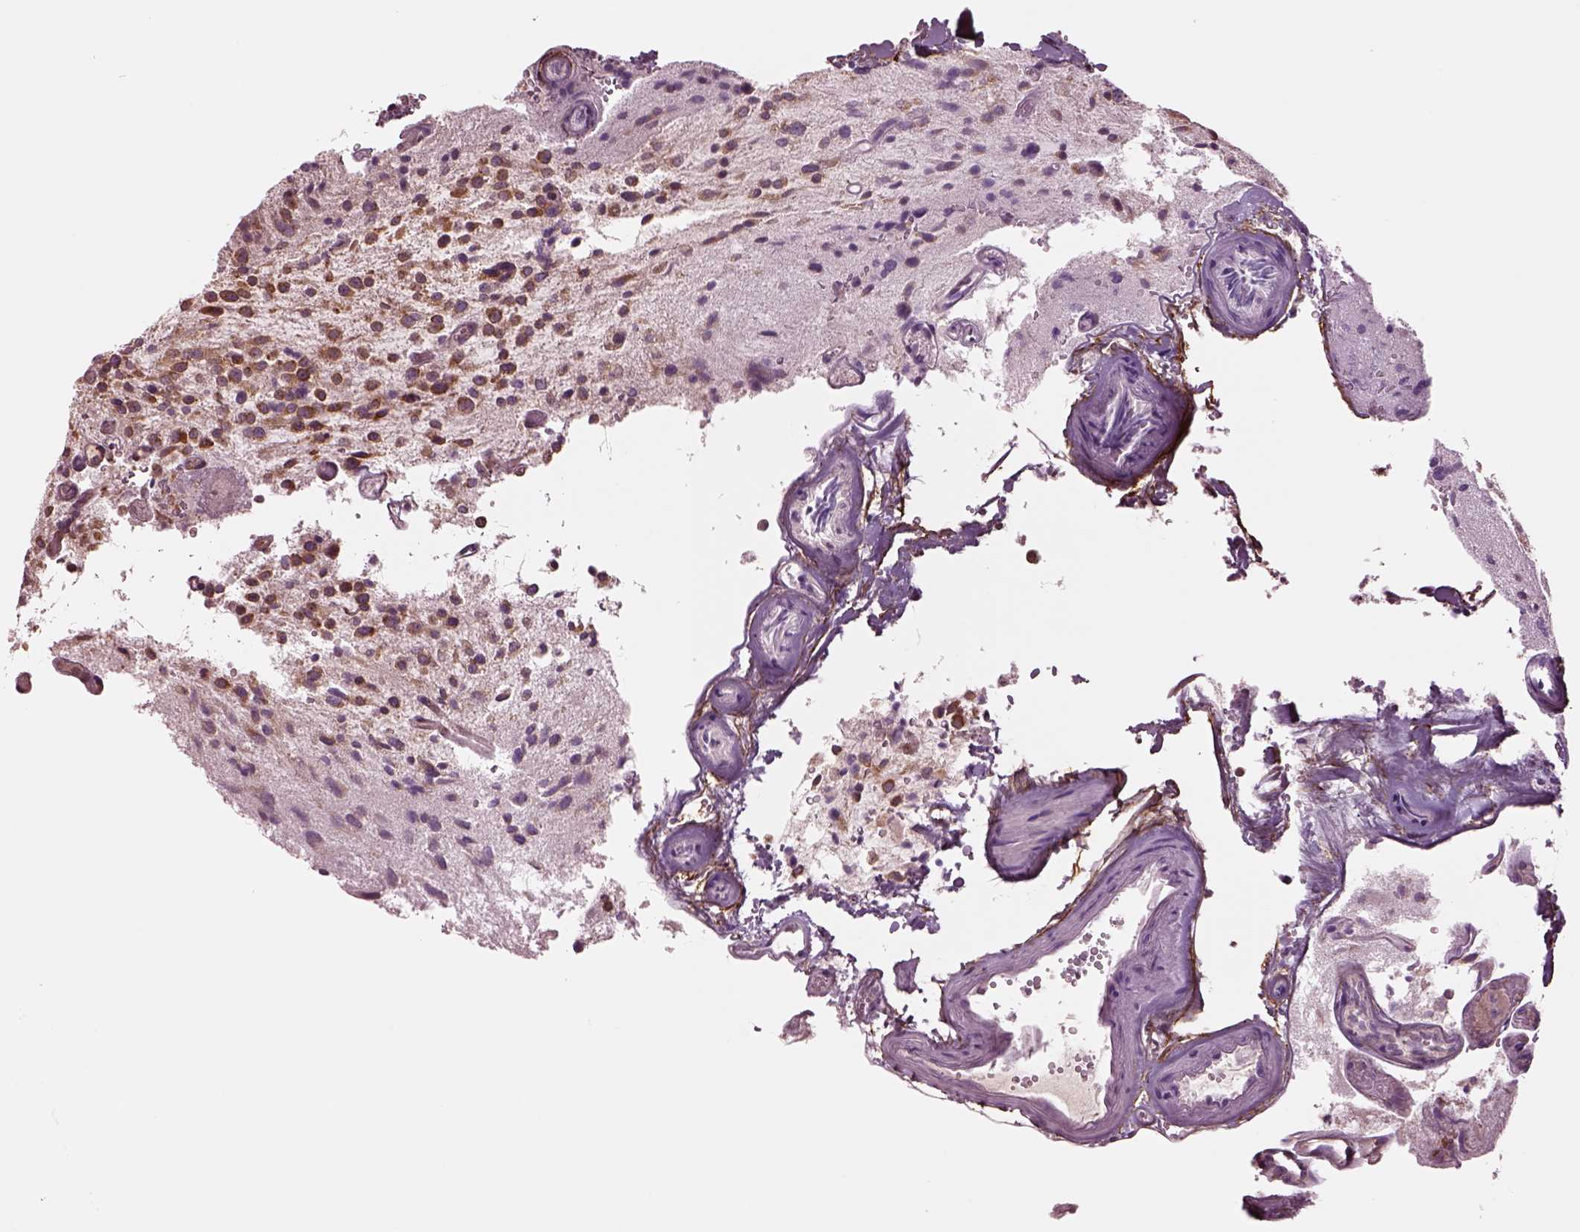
{"staining": {"intensity": "moderate", "quantity": ">75%", "location": "cytoplasmic/membranous"}, "tissue": "glioma", "cell_type": "Tumor cells", "image_type": "cancer", "snomed": [{"axis": "morphology", "description": "Glioma, malignant, Low grade"}, {"axis": "topography", "description": "Brain"}], "caption": "Moderate cytoplasmic/membranous expression is present in about >75% of tumor cells in malignant glioma (low-grade).", "gene": "SEC23A", "patient": {"sex": "male", "age": 43}}